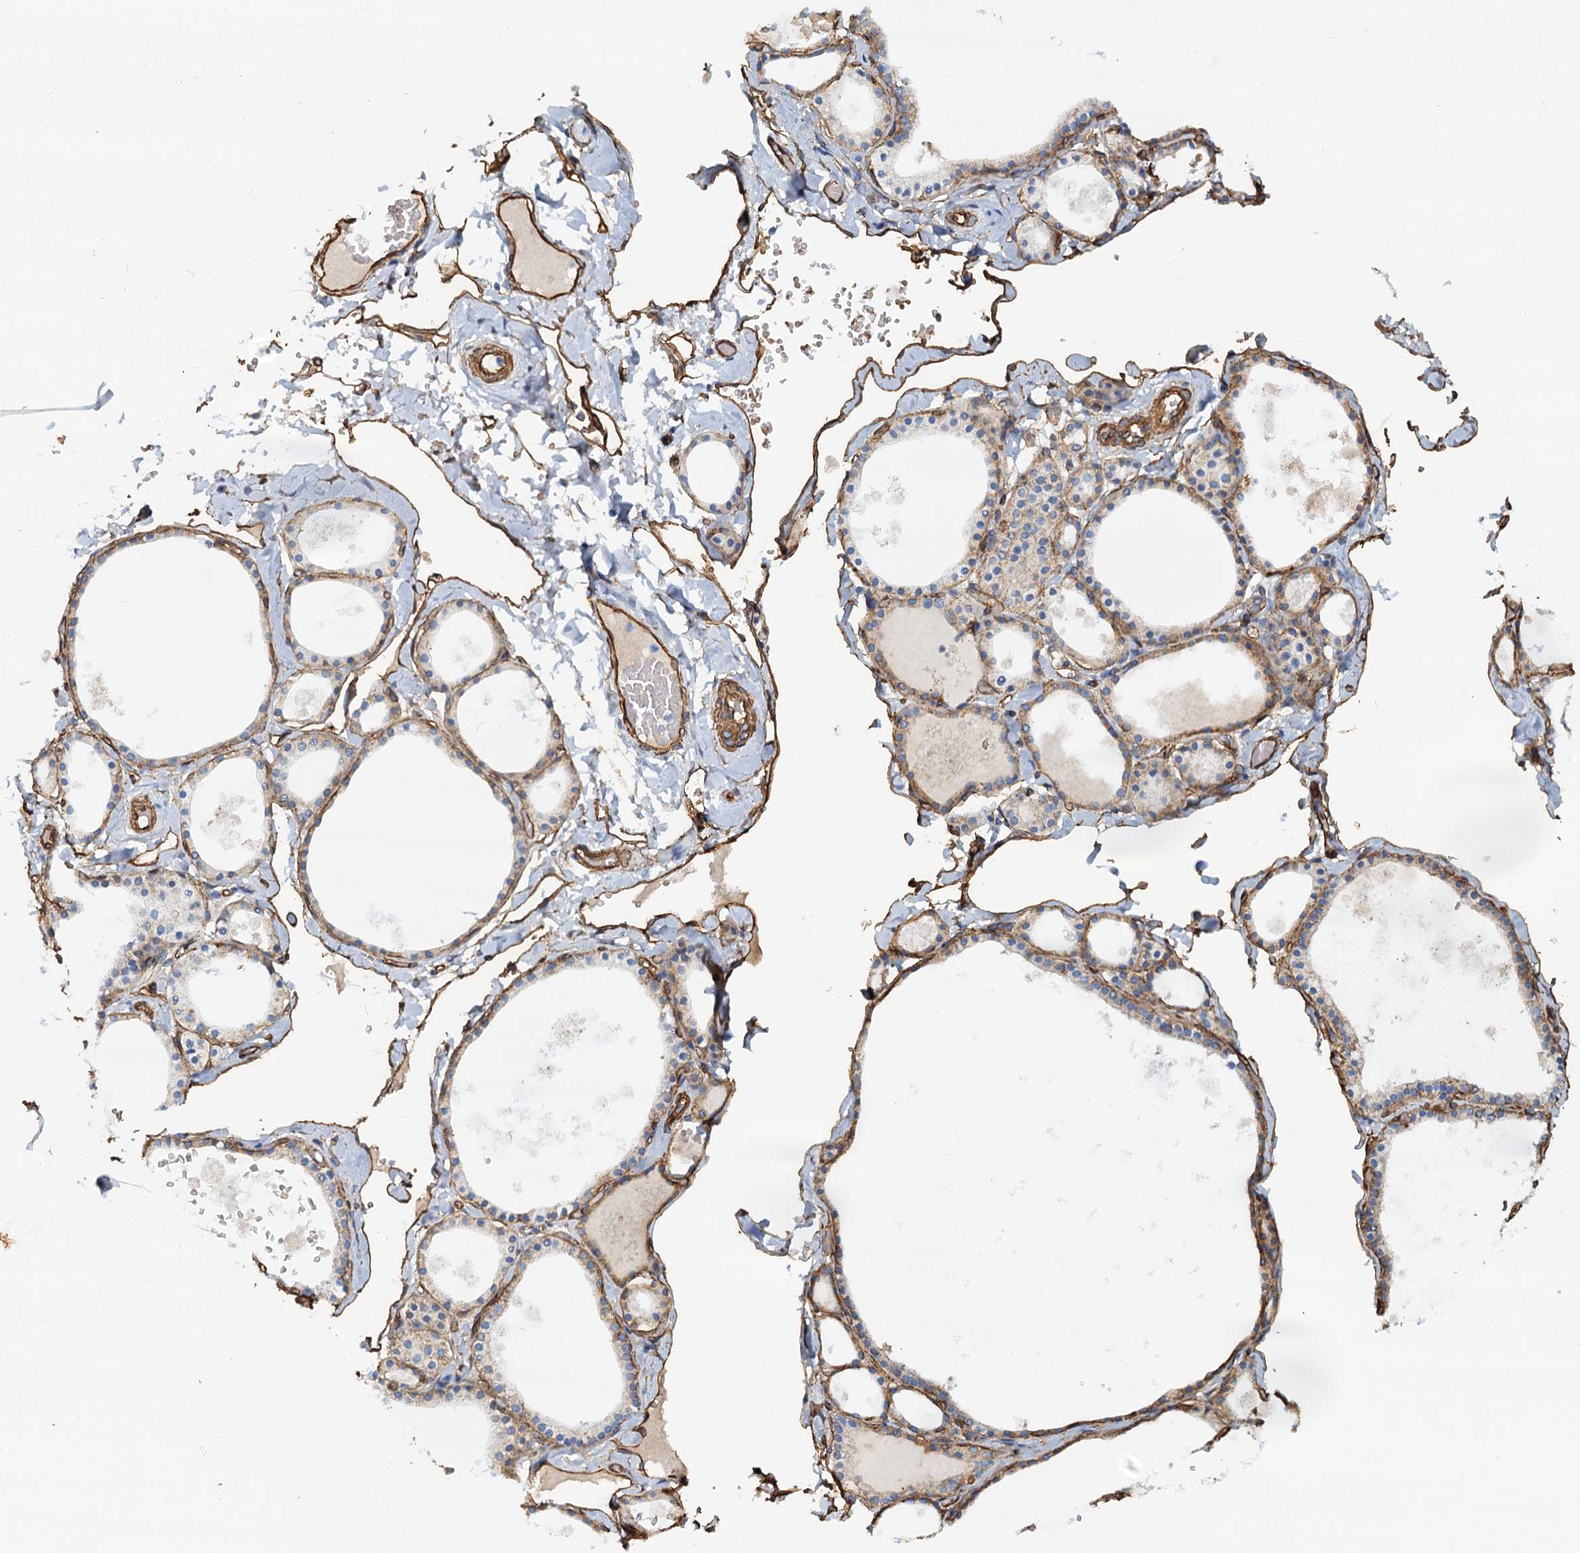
{"staining": {"intensity": "moderate", "quantity": "25%-75%", "location": "cytoplasmic/membranous"}, "tissue": "thyroid gland", "cell_type": "Glandular cells", "image_type": "normal", "snomed": [{"axis": "morphology", "description": "Normal tissue, NOS"}, {"axis": "topography", "description": "Thyroid gland"}], "caption": "An immunohistochemistry photomicrograph of normal tissue is shown. Protein staining in brown shows moderate cytoplasmic/membranous positivity in thyroid gland within glandular cells.", "gene": "DGKG", "patient": {"sex": "male", "age": 56}}